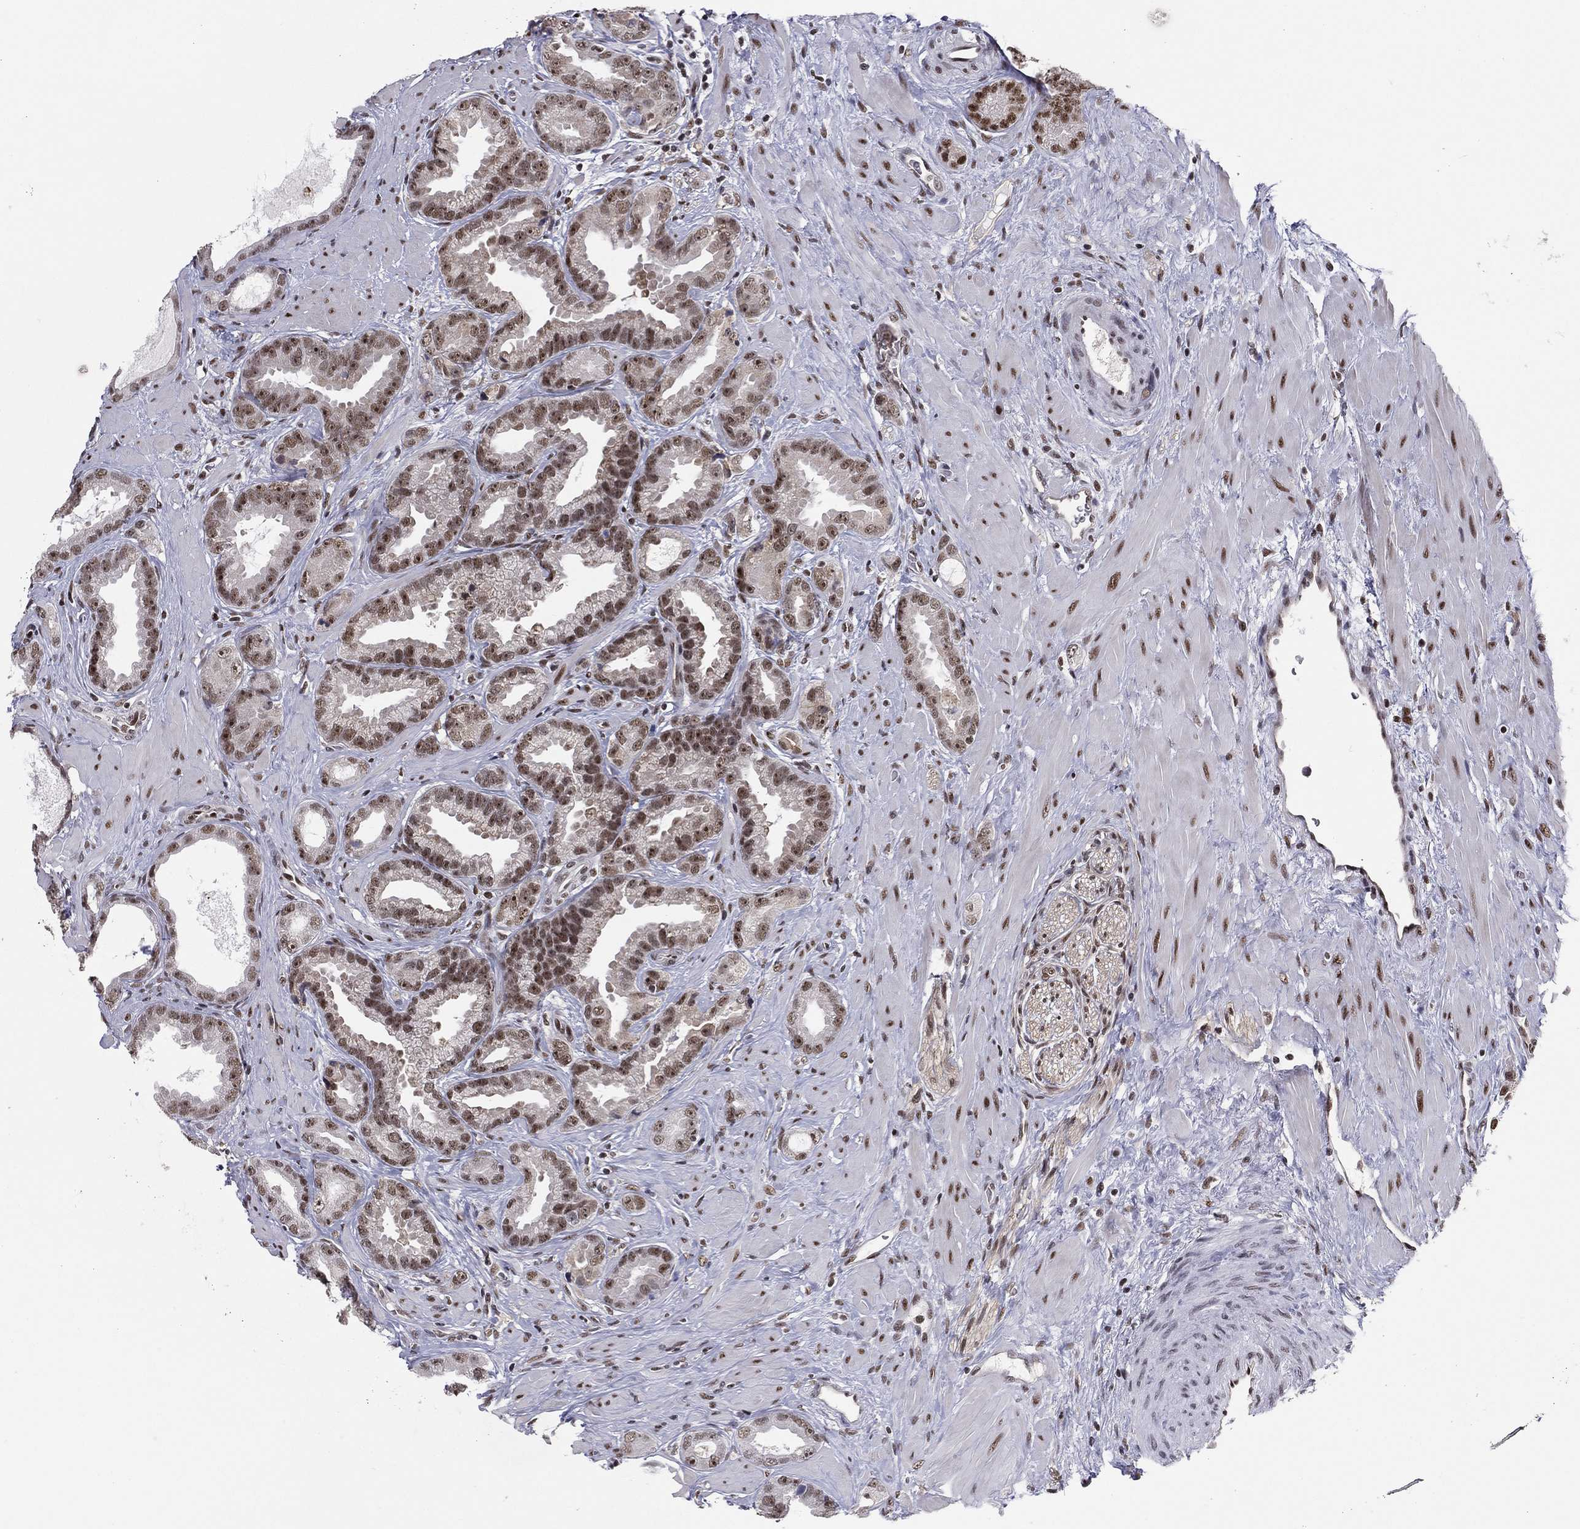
{"staining": {"intensity": "strong", "quantity": "25%-75%", "location": "nuclear"}, "tissue": "prostate cancer", "cell_type": "Tumor cells", "image_type": "cancer", "snomed": [{"axis": "morphology", "description": "Adenocarcinoma, Low grade"}, {"axis": "topography", "description": "Prostate"}], "caption": "Brown immunohistochemical staining in human prostate cancer exhibits strong nuclear positivity in about 25%-75% of tumor cells.", "gene": "GPALPP1", "patient": {"sex": "male", "age": 68}}